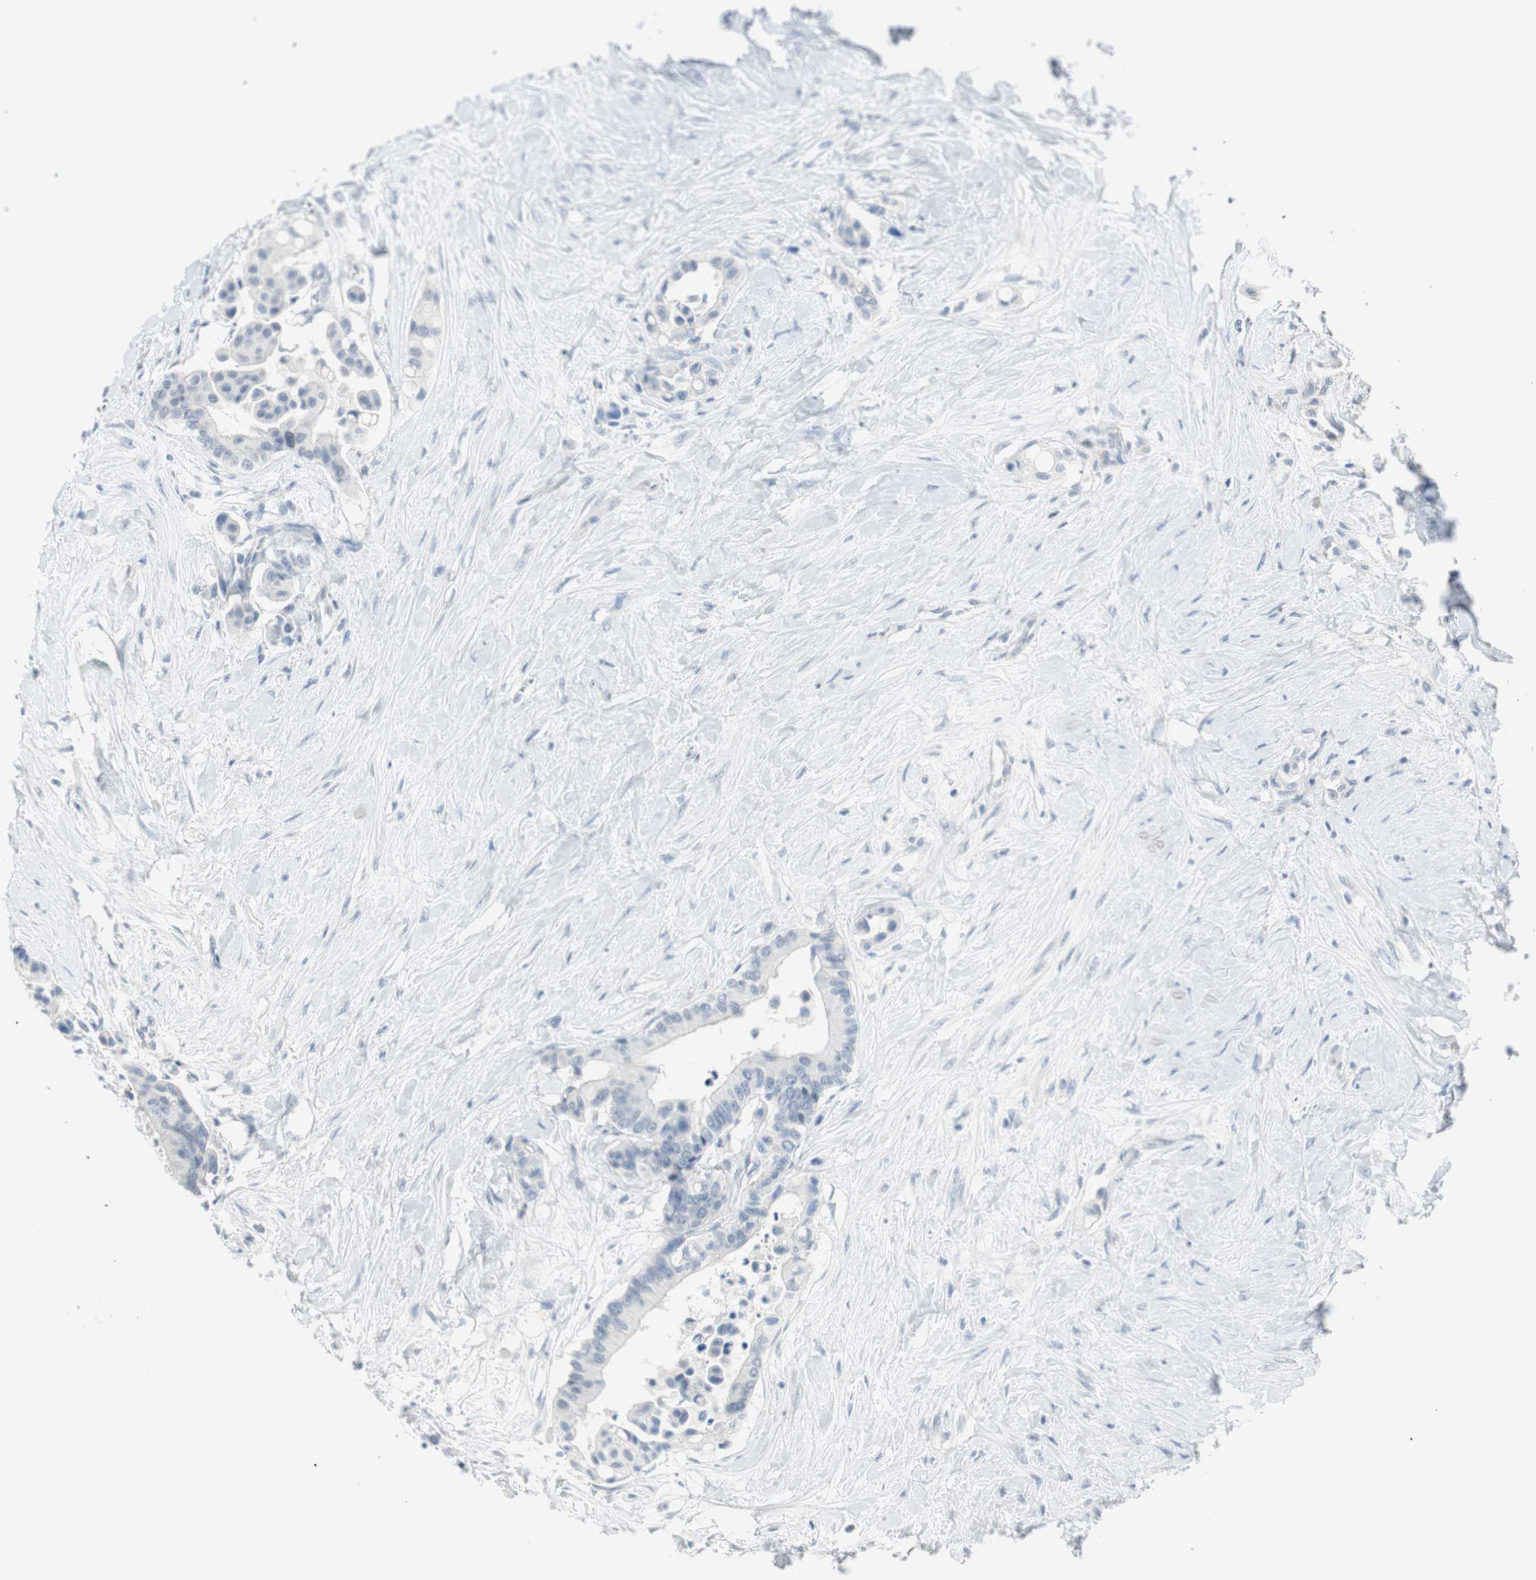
{"staining": {"intensity": "negative", "quantity": "none", "location": "none"}, "tissue": "colorectal cancer", "cell_type": "Tumor cells", "image_type": "cancer", "snomed": [{"axis": "morphology", "description": "Normal tissue, NOS"}, {"axis": "morphology", "description": "Adenocarcinoma, NOS"}, {"axis": "topography", "description": "Colon"}], "caption": "The IHC image has no significant staining in tumor cells of adenocarcinoma (colorectal) tissue. (DAB immunohistochemistry (IHC) visualized using brightfield microscopy, high magnification).", "gene": "MLLT10", "patient": {"sex": "male", "age": 82}}